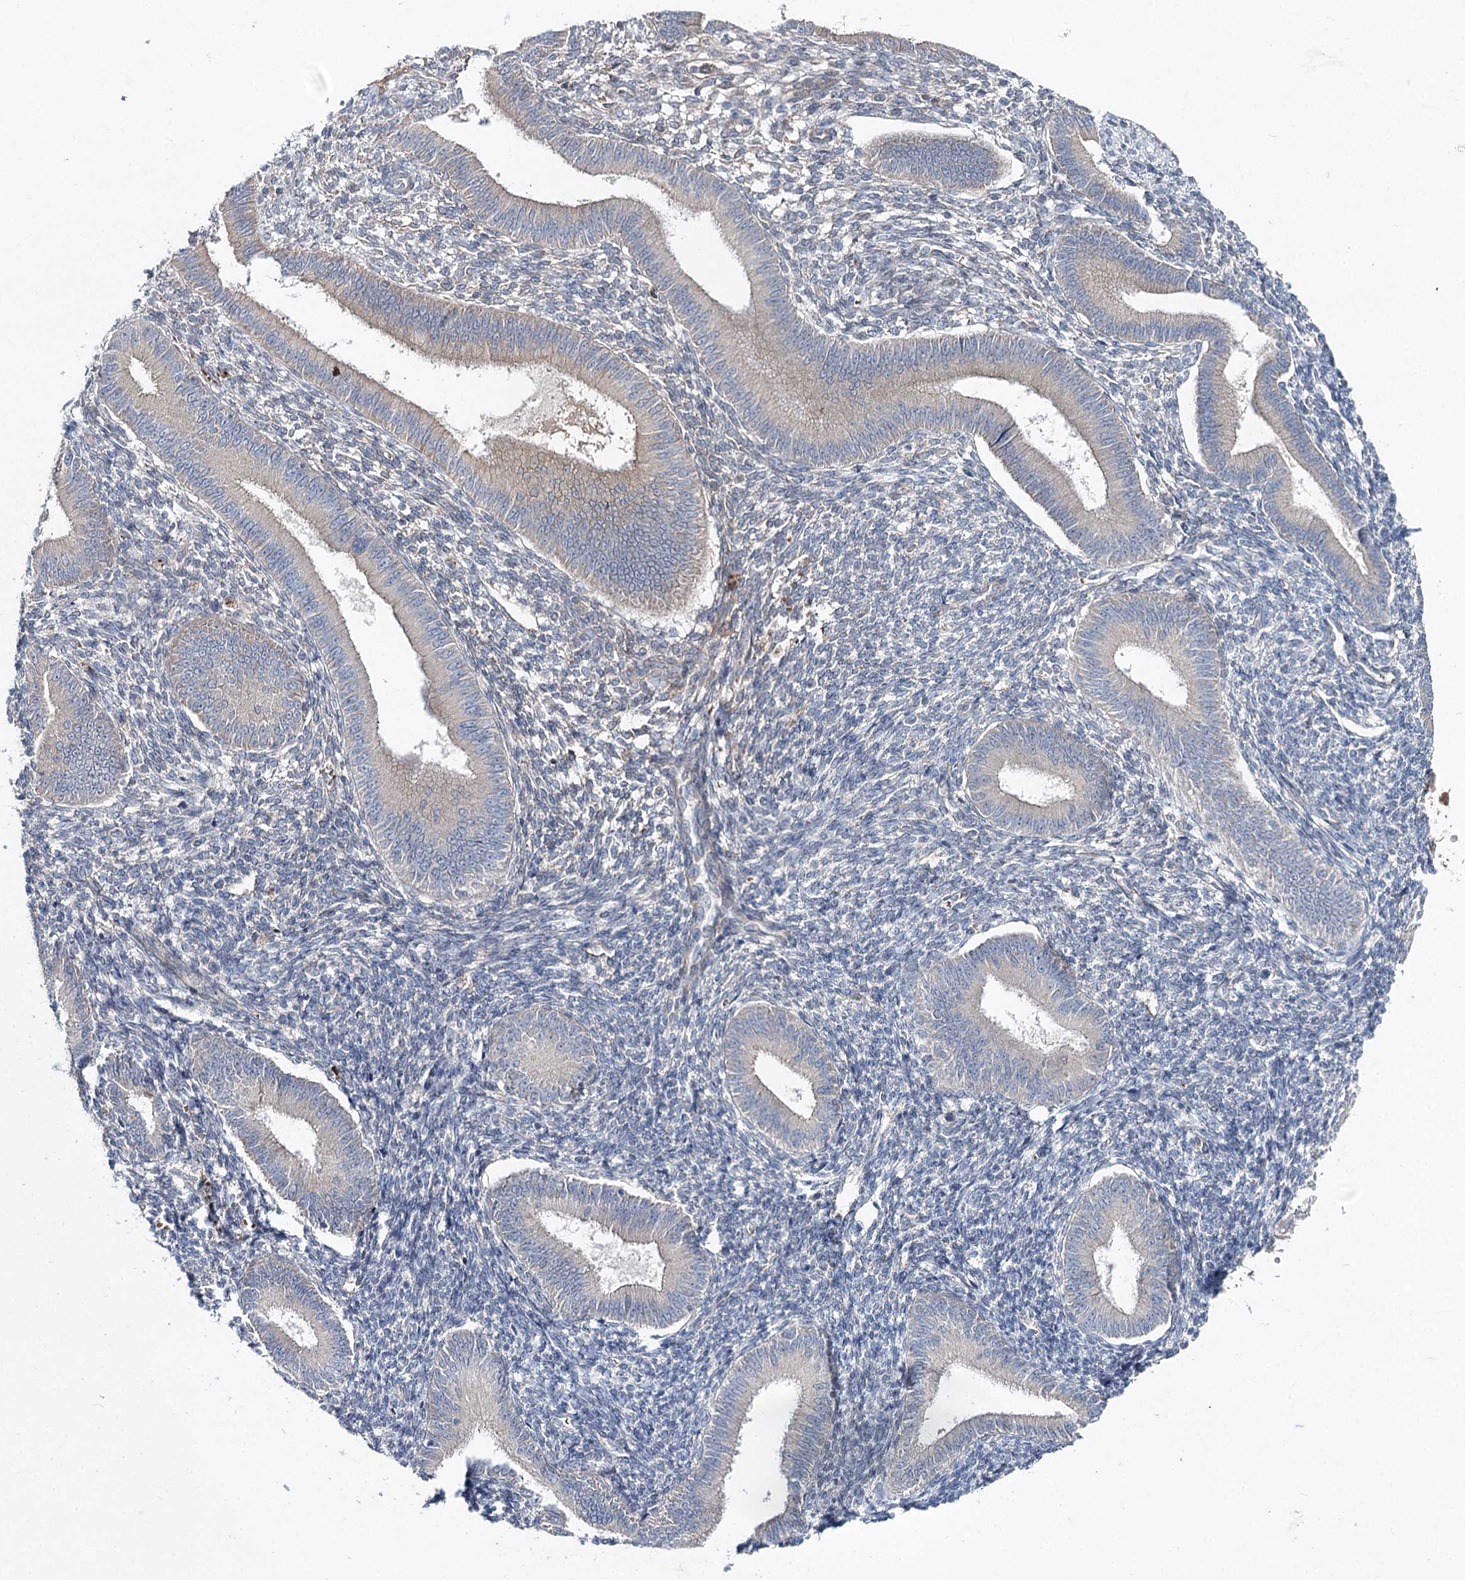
{"staining": {"intensity": "weak", "quantity": "<25%", "location": "cytoplasmic/membranous"}, "tissue": "endometrium", "cell_type": "Cells in endometrial stroma", "image_type": "normal", "snomed": [{"axis": "morphology", "description": "Normal tissue, NOS"}, {"axis": "topography", "description": "Uterus"}, {"axis": "topography", "description": "Endometrium"}], "caption": "High power microscopy image of an immunohistochemistry (IHC) photomicrograph of normal endometrium, revealing no significant staining in cells in endometrial stroma. (DAB (3,3'-diaminobenzidine) IHC with hematoxylin counter stain).", "gene": "LRRC14B", "patient": {"sex": "female", "age": 48}}